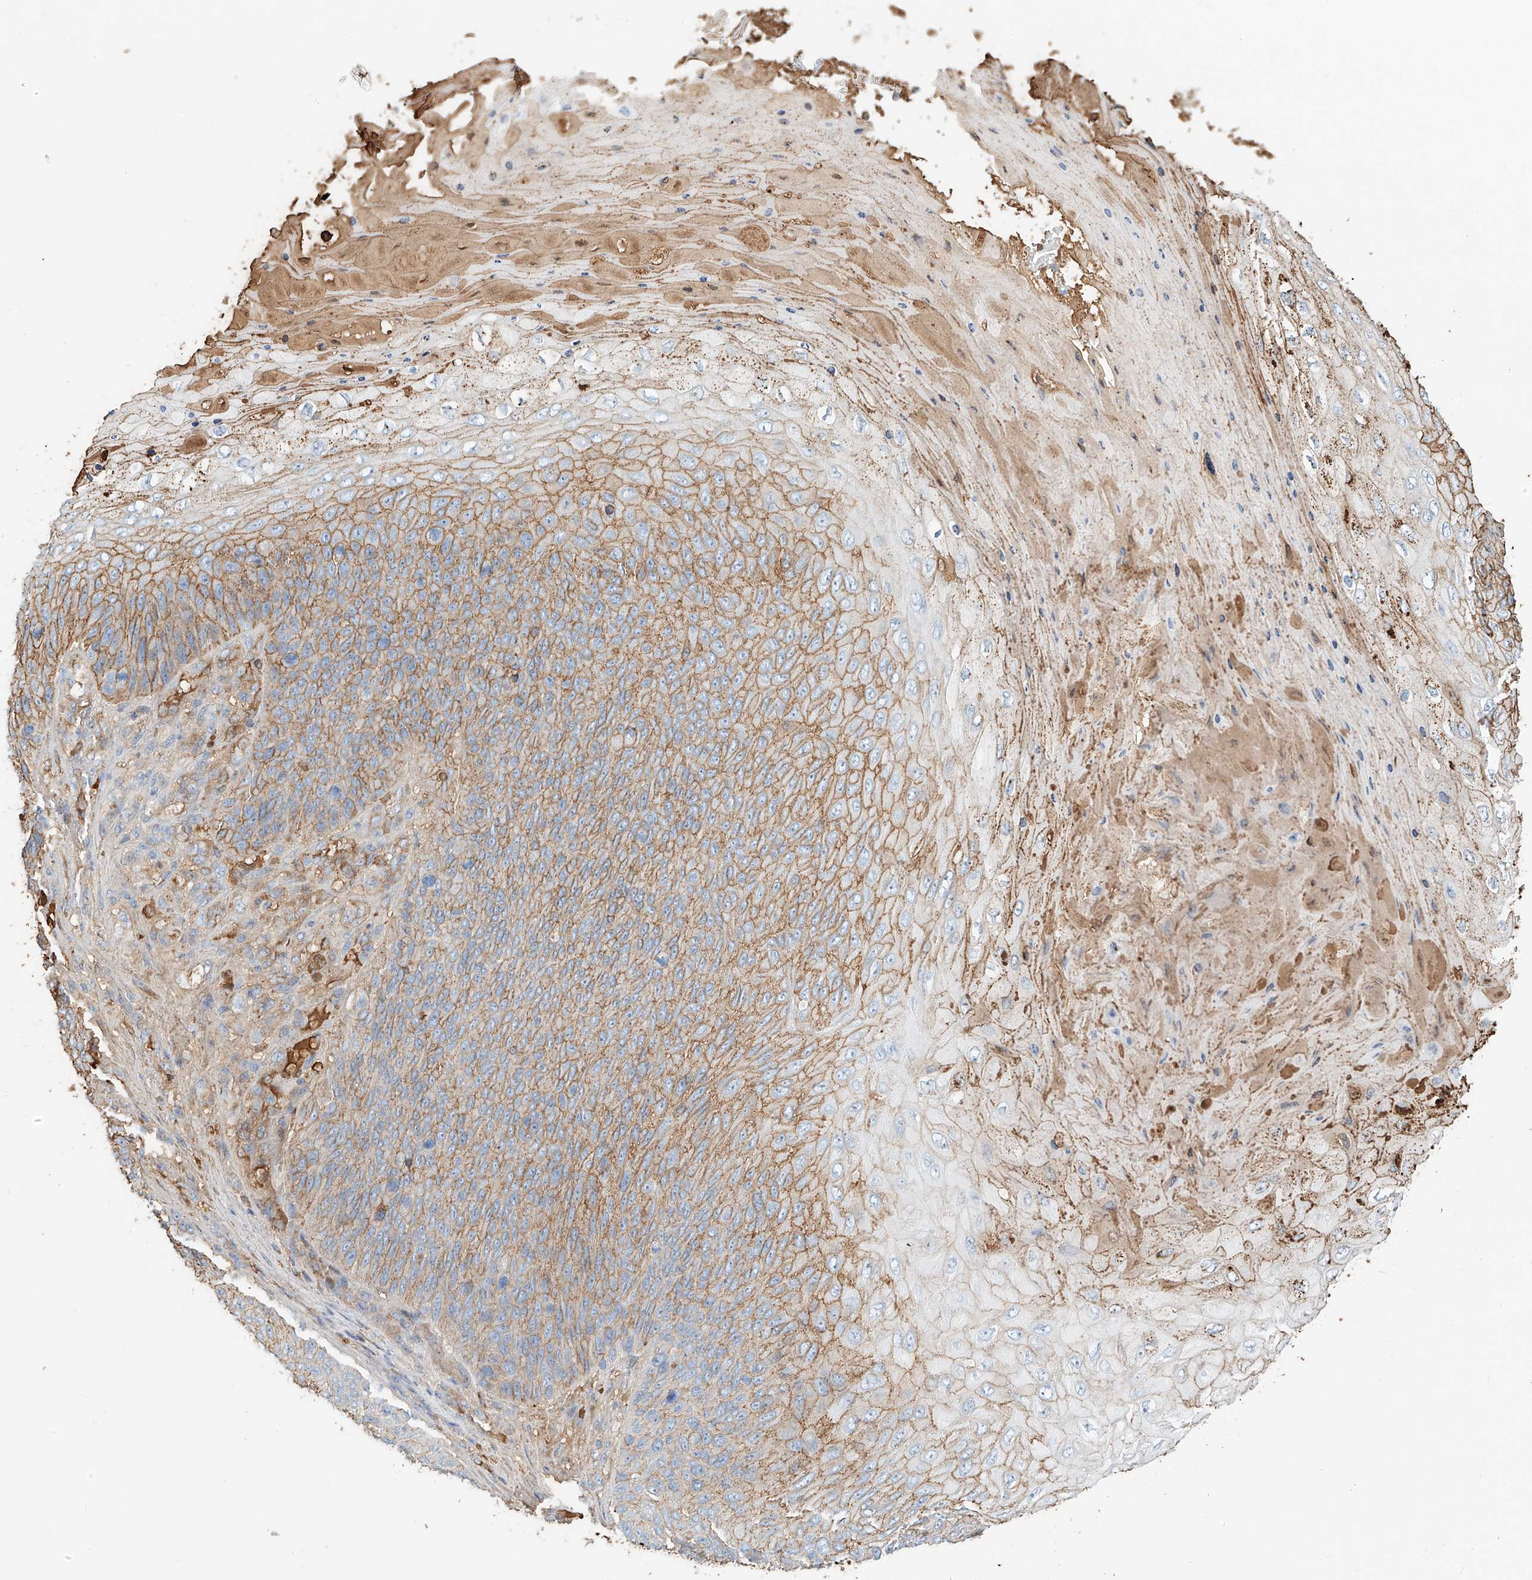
{"staining": {"intensity": "moderate", "quantity": "25%-75%", "location": "cytoplasmic/membranous"}, "tissue": "skin cancer", "cell_type": "Tumor cells", "image_type": "cancer", "snomed": [{"axis": "morphology", "description": "Squamous cell carcinoma, NOS"}, {"axis": "topography", "description": "Skin"}], "caption": "High-magnification brightfield microscopy of skin cancer stained with DAB (3,3'-diaminobenzidine) (brown) and counterstained with hematoxylin (blue). tumor cells exhibit moderate cytoplasmic/membranous expression is appreciated in approximately25%-75% of cells. (Brightfield microscopy of DAB IHC at high magnification).", "gene": "ZFP30", "patient": {"sex": "female", "age": 88}}